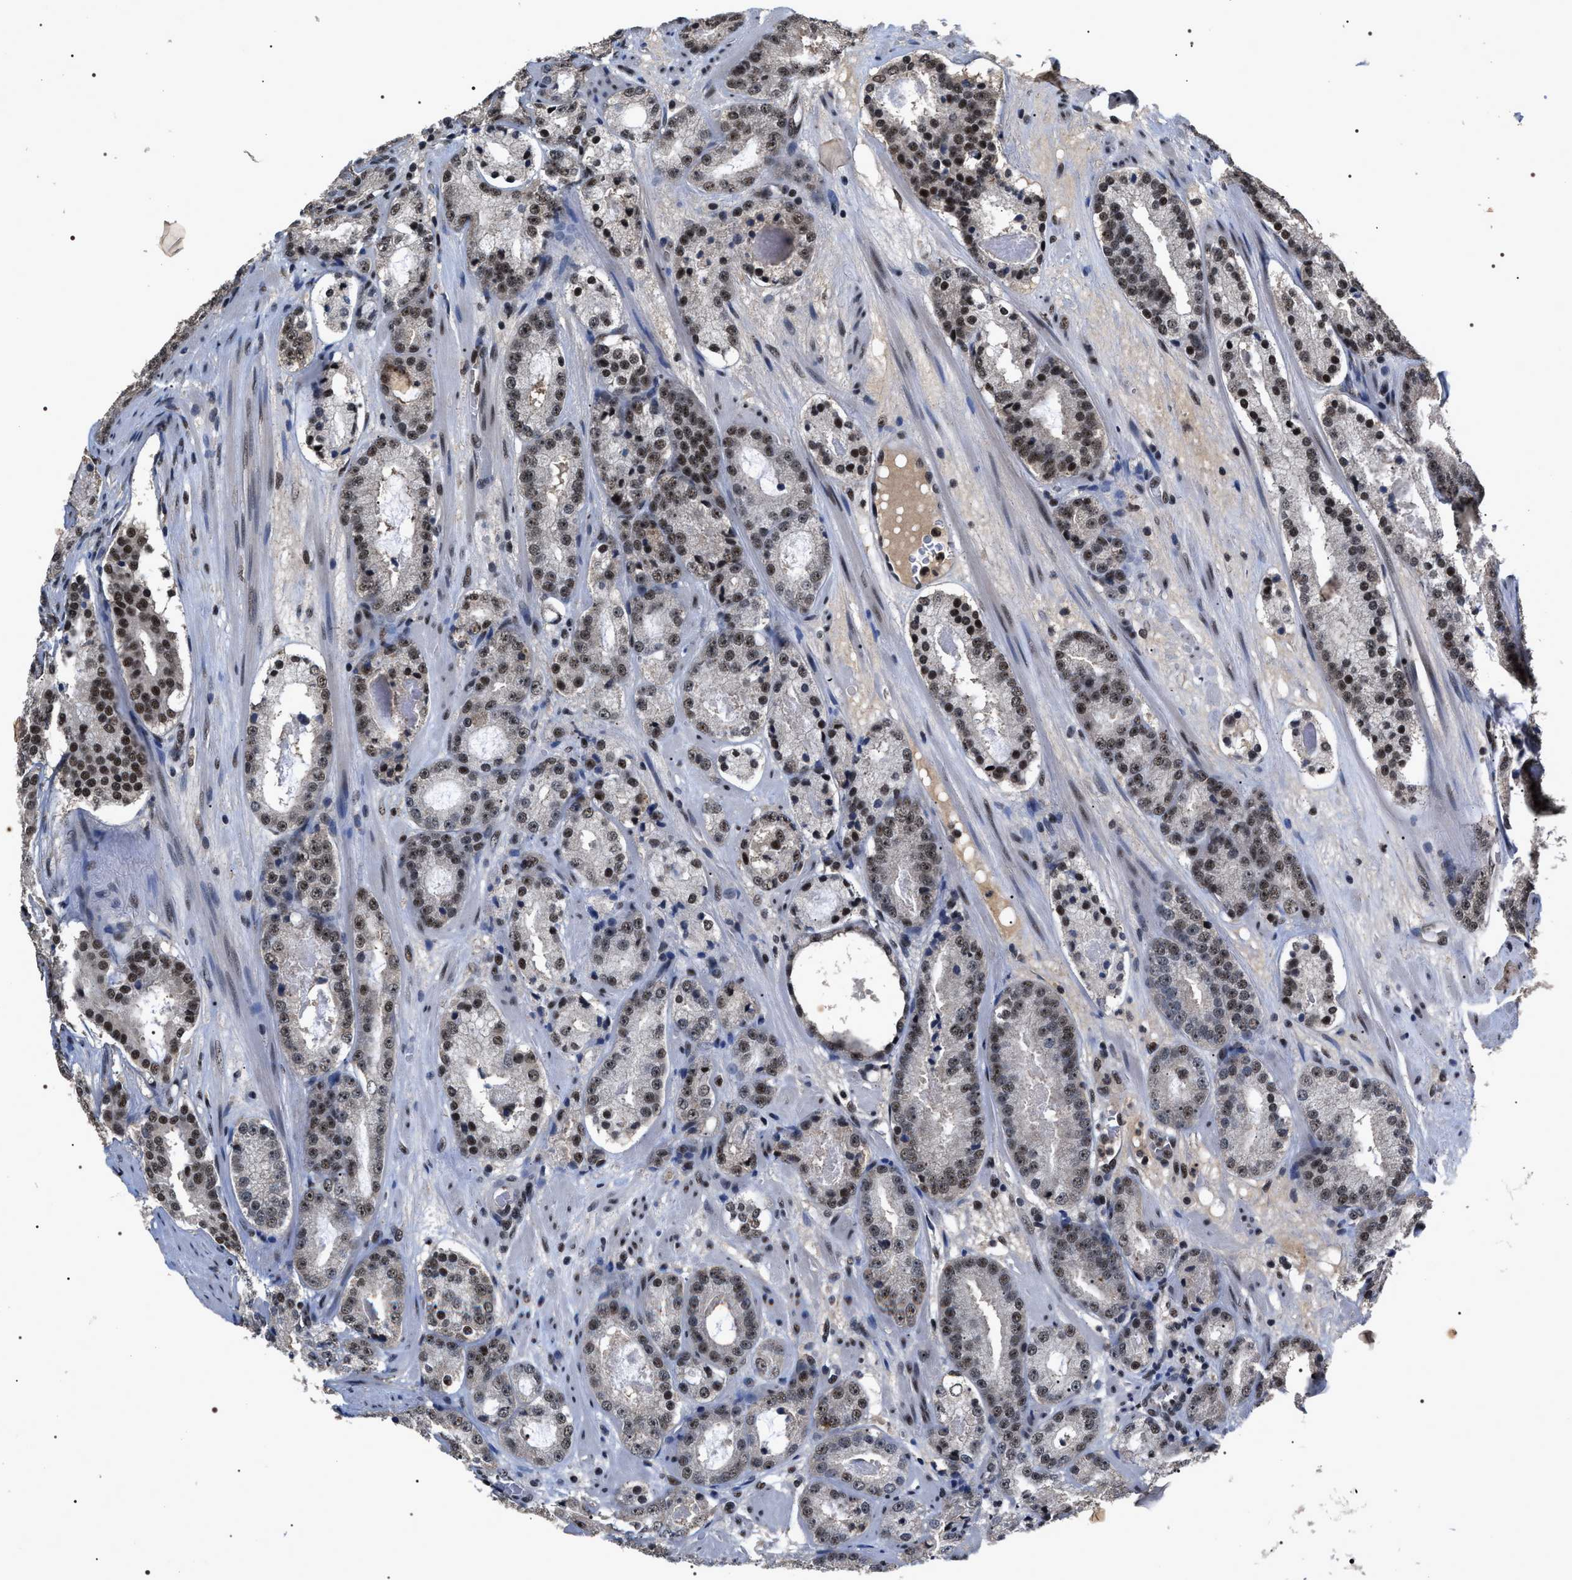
{"staining": {"intensity": "moderate", "quantity": ">75%", "location": "nuclear"}, "tissue": "prostate cancer", "cell_type": "Tumor cells", "image_type": "cancer", "snomed": [{"axis": "morphology", "description": "Adenocarcinoma, Low grade"}, {"axis": "topography", "description": "Prostate"}], "caption": "Human prostate cancer (adenocarcinoma (low-grade)) stained for a protein (brown) reveals moderate nuclear positive positivity in about >75% of tumor cells.", "gene": "RRP1B", "patient": {"sex": "male", "age": 69}}